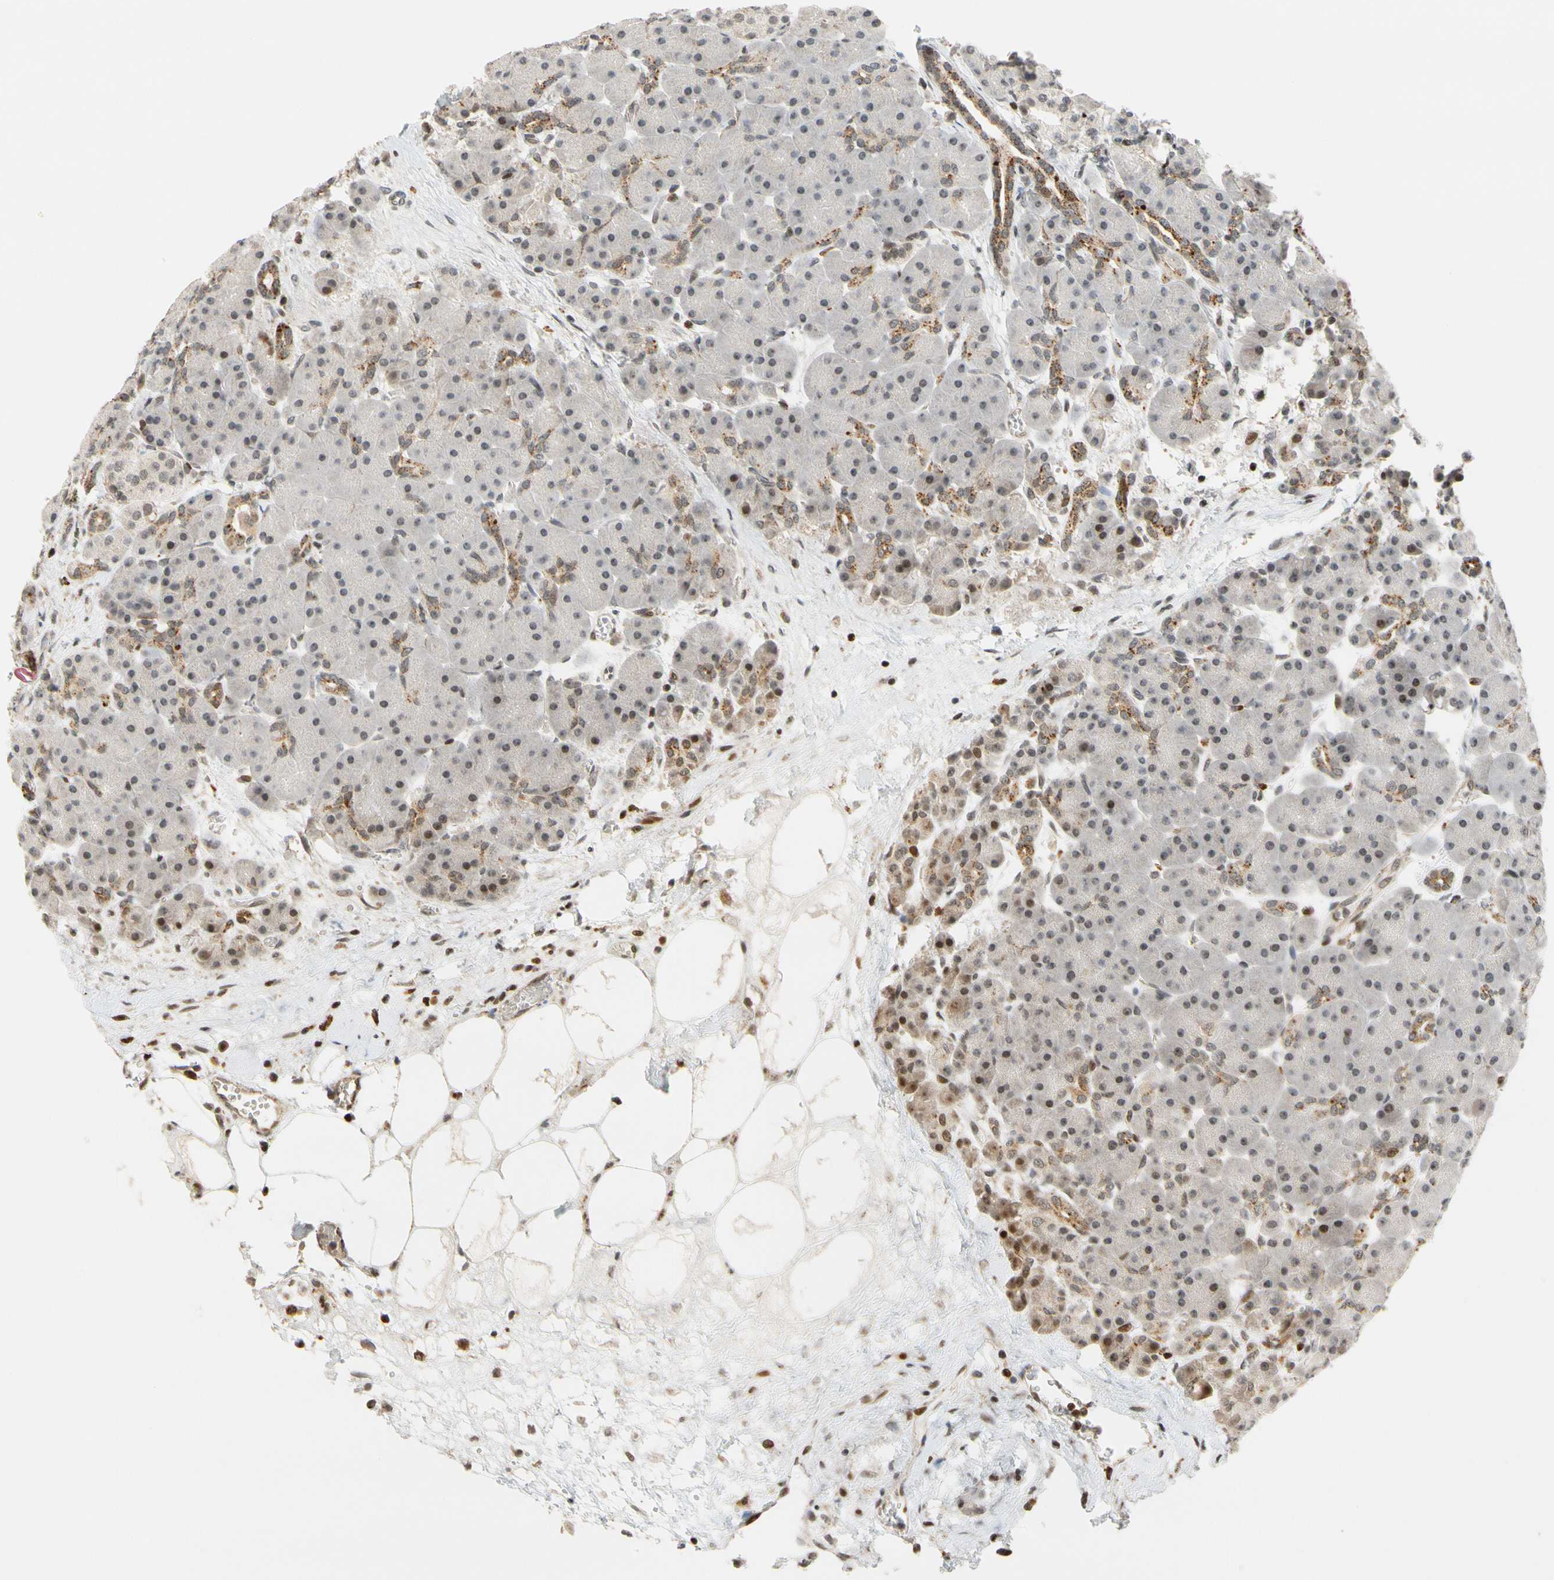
{"staining": {"intensity": "weak", "quantity": "25%-75%", "location": "cytoplasmic/membranous,nuclear"}, "tissue": "pancreas", "cell_type": "Exocrine glandular cells", "image_type": "normal", "snomed": [{"axis": "morphology", "description": "Normal tissue, NOS"}, {"axis": "topography", "description": "Pancreas"}], "caption": "High-power microscopy captured an IHC photomicrograph of unremarkable pancreas, revealing weak cytoplasmic/membranous,nuclear expression in approximately 25%-75% of exocrine glandular cells.", "gene": "CDK7", "patient": {"sex": "male", "age": 66}}